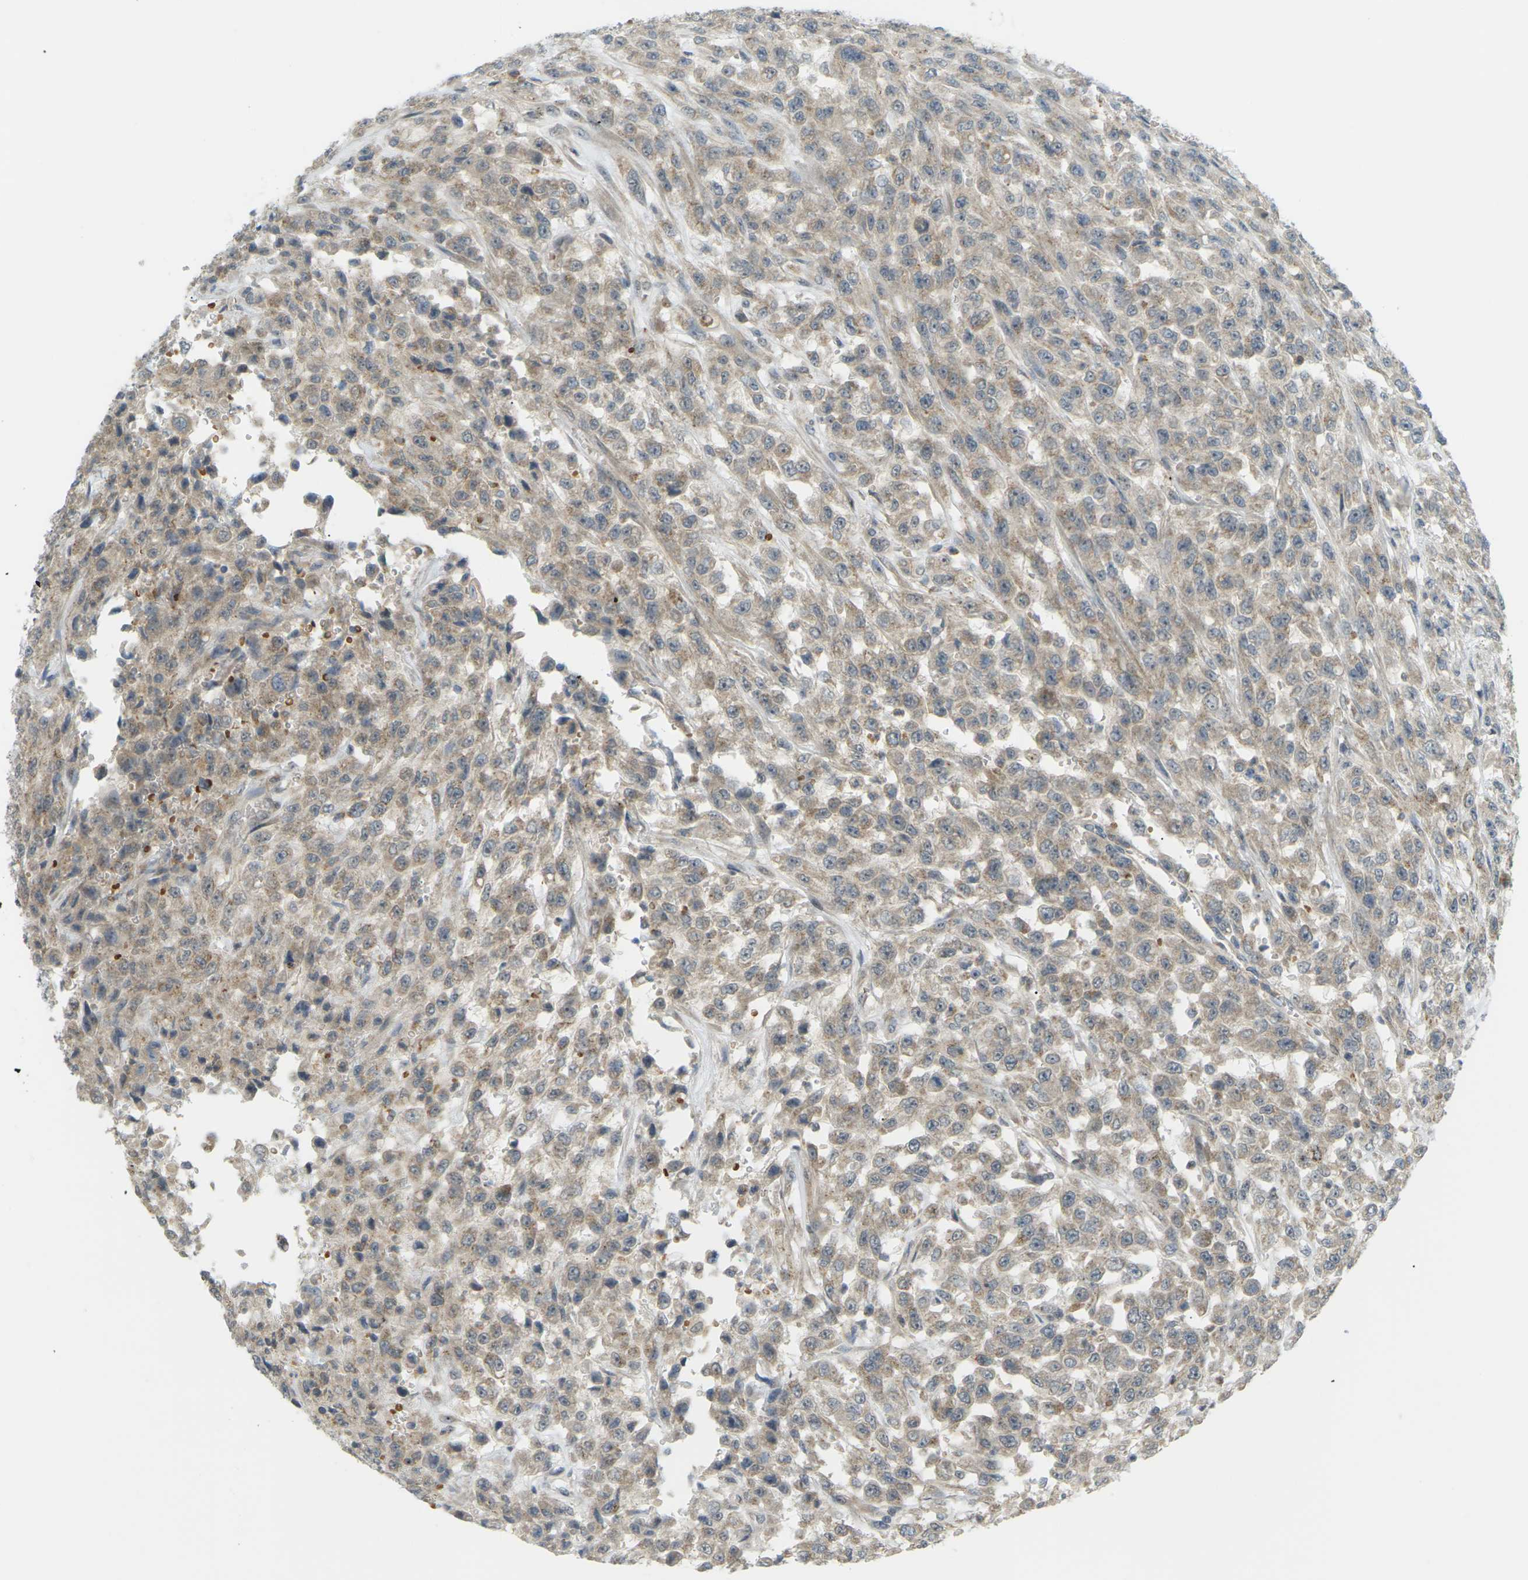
{"staining": {"intensity": "weak", "quantity": ">75%", "location": "cytoplasmic/membranous"}, "tissue": "urothelial cancer", "cell_type": "Tumor cells", "image_type": "cancer", "snomed": [{"axis": "morphology", "description": "Urothelial carcinoma, High grade"}, {"axis": "topography", "description": "Urinary bladder"}], "caption": "High-grade urothelial carcinoma stained with a brown dye displays weak cytoplasmic/membranous positive positivity in approximately >75% of tumor cells.", "gene": "SOCS6", "patient": {"sex": "male", "age": 46}}